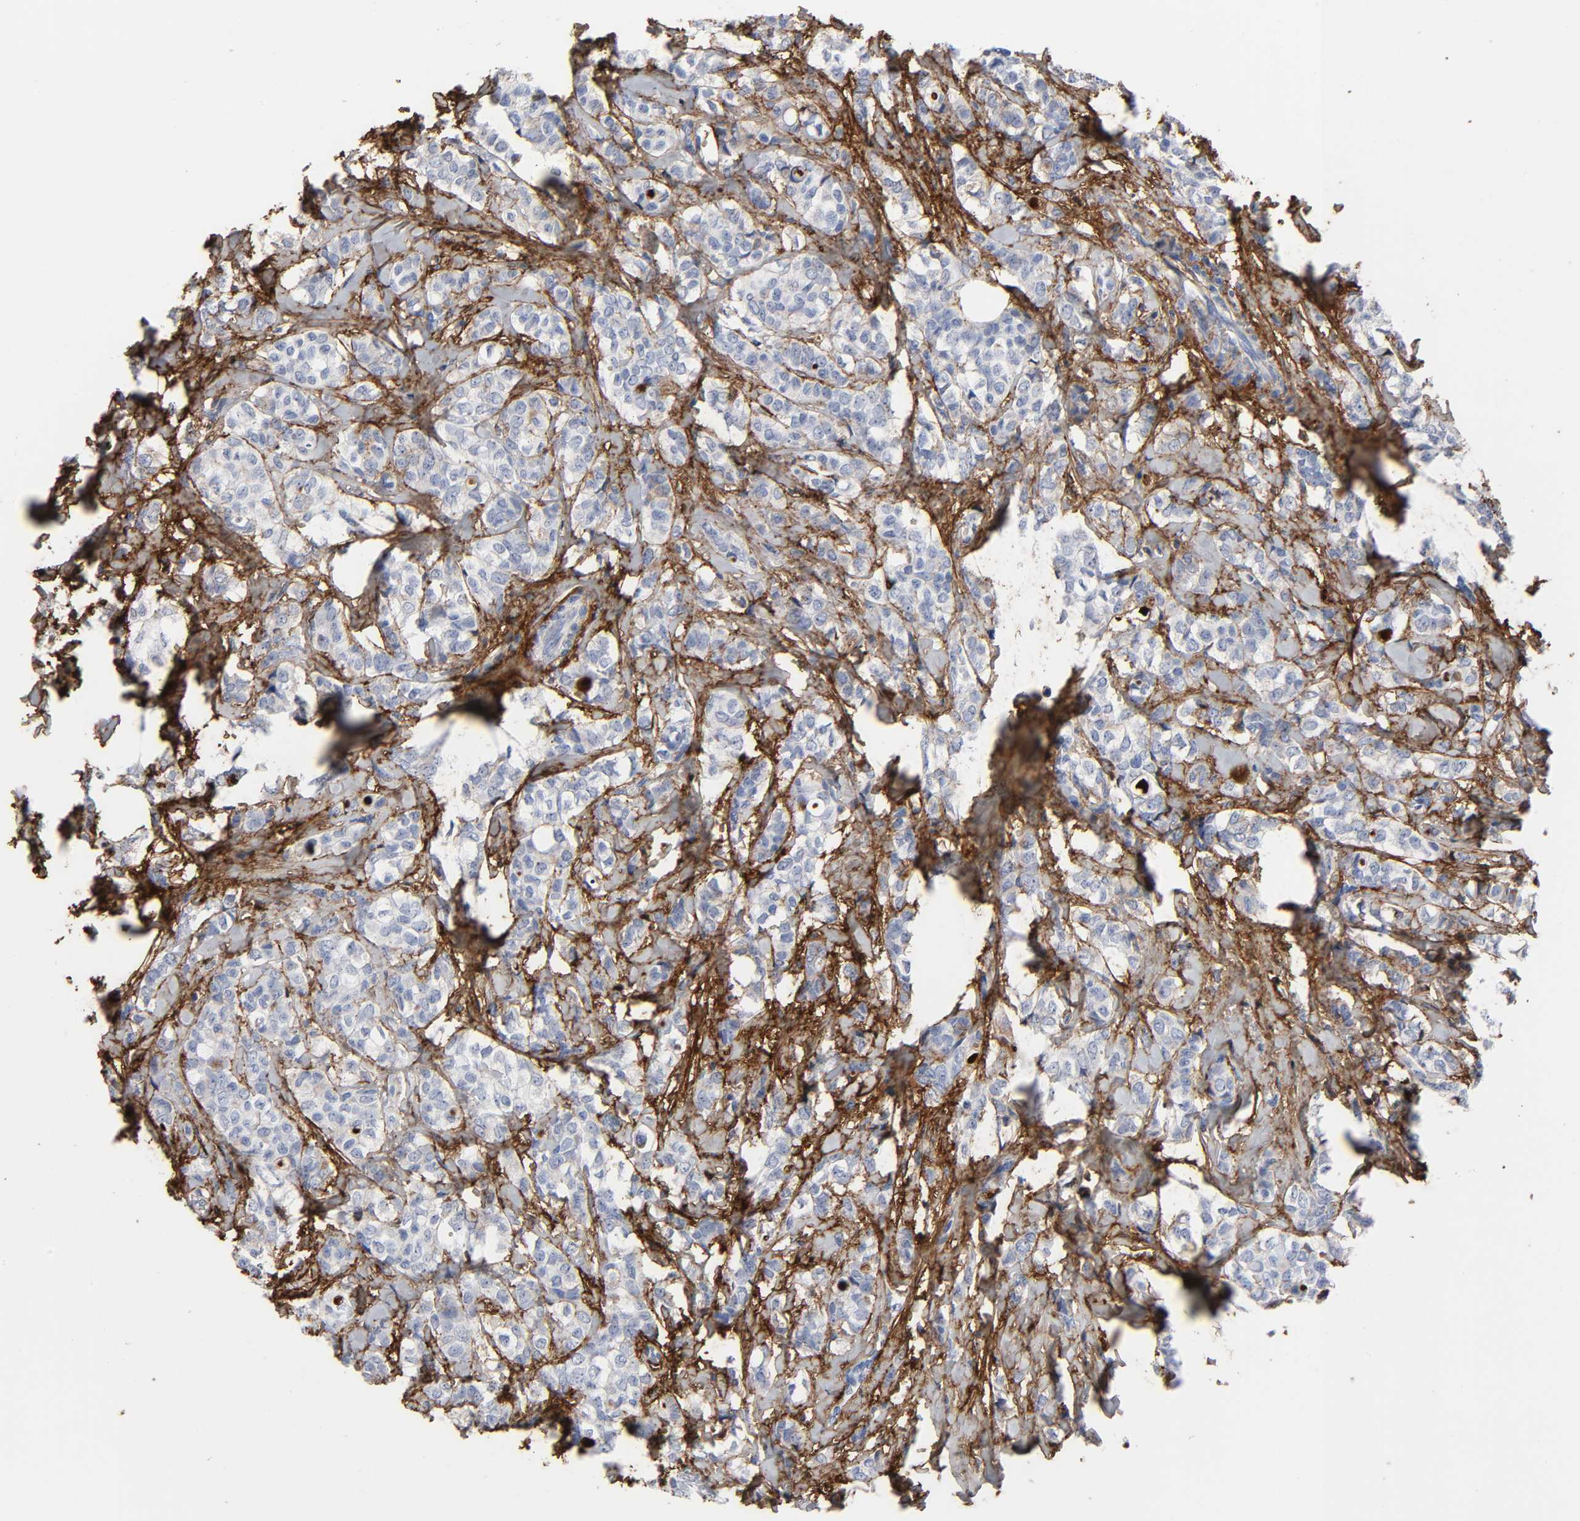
{"staining": {"intensity": "negative", "quantity": "none", "location": "none"}, "tissue": "breast cancer", "cell_type": "Tumor cells", "image_type": "cancer", "snomed": [{"axis": "morphology", "description": "Lobular carcinoma"}, {"axis": "topography", "description": "Breast"}], "caption": "The photomicrograph displays no significant positivity in tumor cells of breast cancer (lobular carcinoma).", "gene": "FBLN1", "patient": {"sex": "female", "age": 60}}